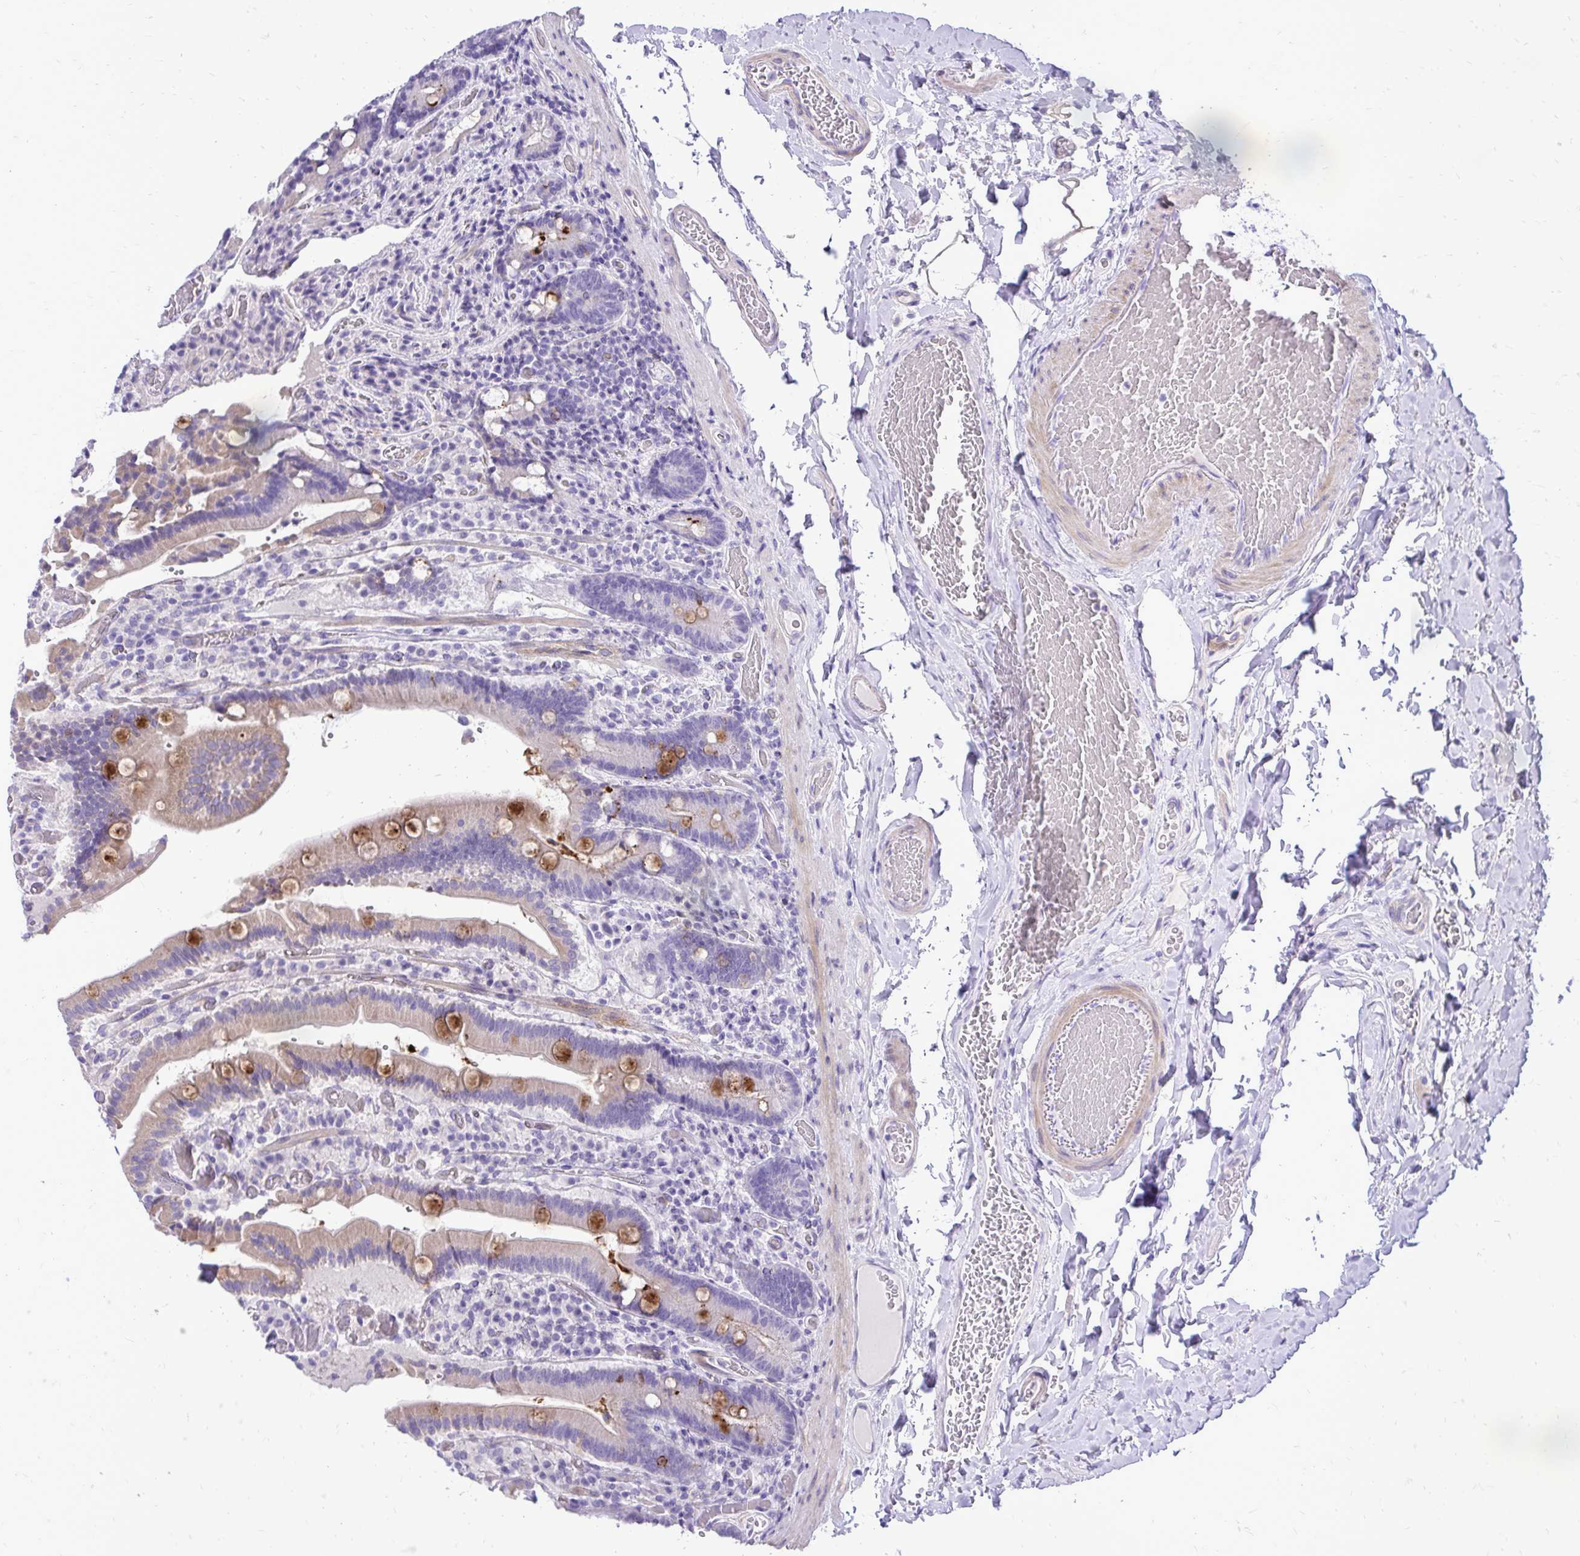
{"staining": {"intensity": "strong", "quantity": "<25%", "location": "cytoplasmic/membranous"}, "tissue": "duodenum", "cell_type": "Glandular cells", "image_type": "normal", "snomed": [{"axis": "morphology", "description": "Normal tissue, NOS"}, {"axis": "topography", "description": "Duodenum"}], "caption": "Glandular cells demonstrate medium levels of strong cytoplasmic/membranous expression in approximately <25% of cells in normal duodenum.", "gene": "PELI3", "patient": {"sex": "female", "age": 62}}